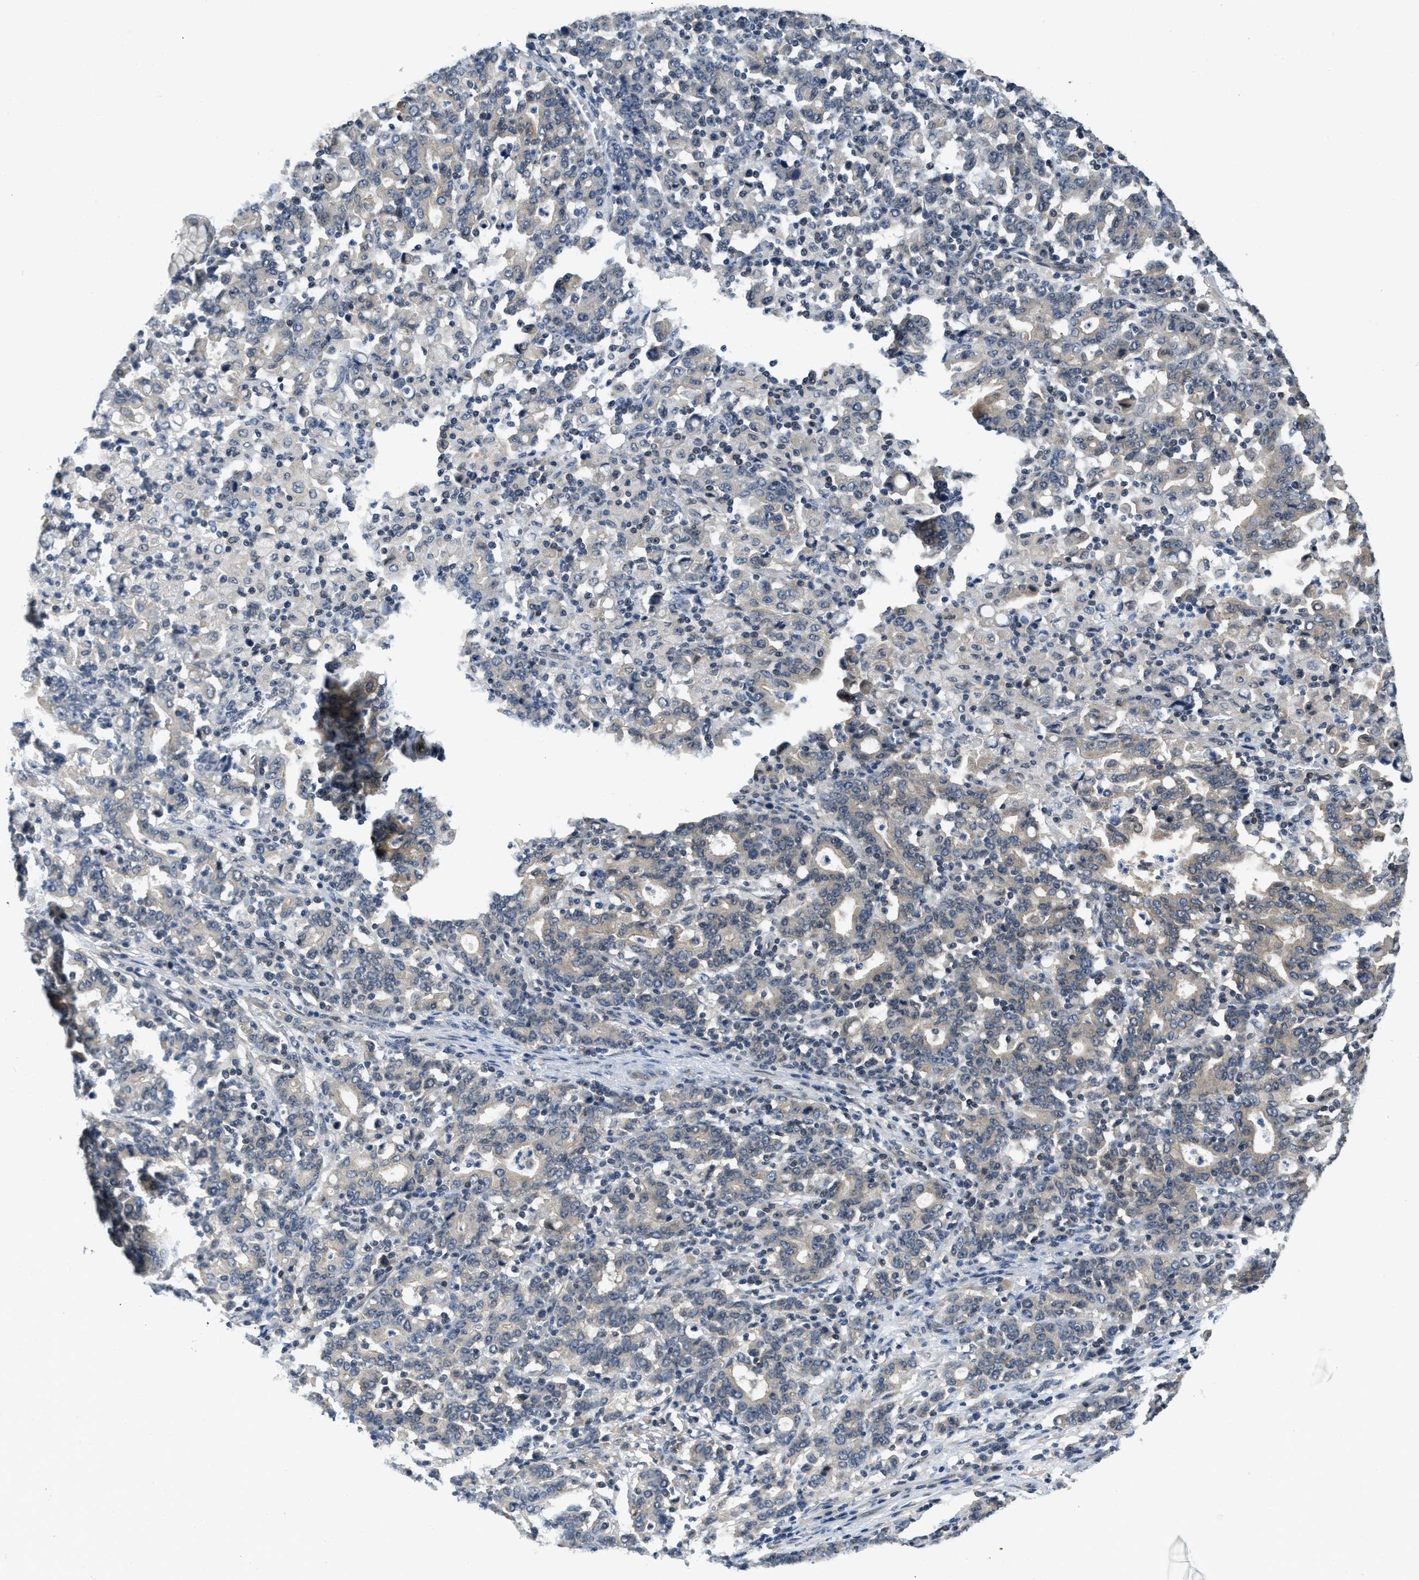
{"staining": {"intensity": "negative", "quantity": "none", "location": "none"}, "tissue": "stomach cancer", "cell_type": "Tumor cells", "image_type": "cancer", "snomed": [{"axis": "morphology", "description": "Adenocarcinoma, NOS"}, {"axis": "topography", "description": "Stomach, upper"}], "caption": "DAB (3,3'-diaminobenzidine) immunohistochemical staining of adenocarcinoma (stomach) shows no significant expression in tumor cells.", "gene": "TES", "patient": {"sex": "male", "age": 69}}